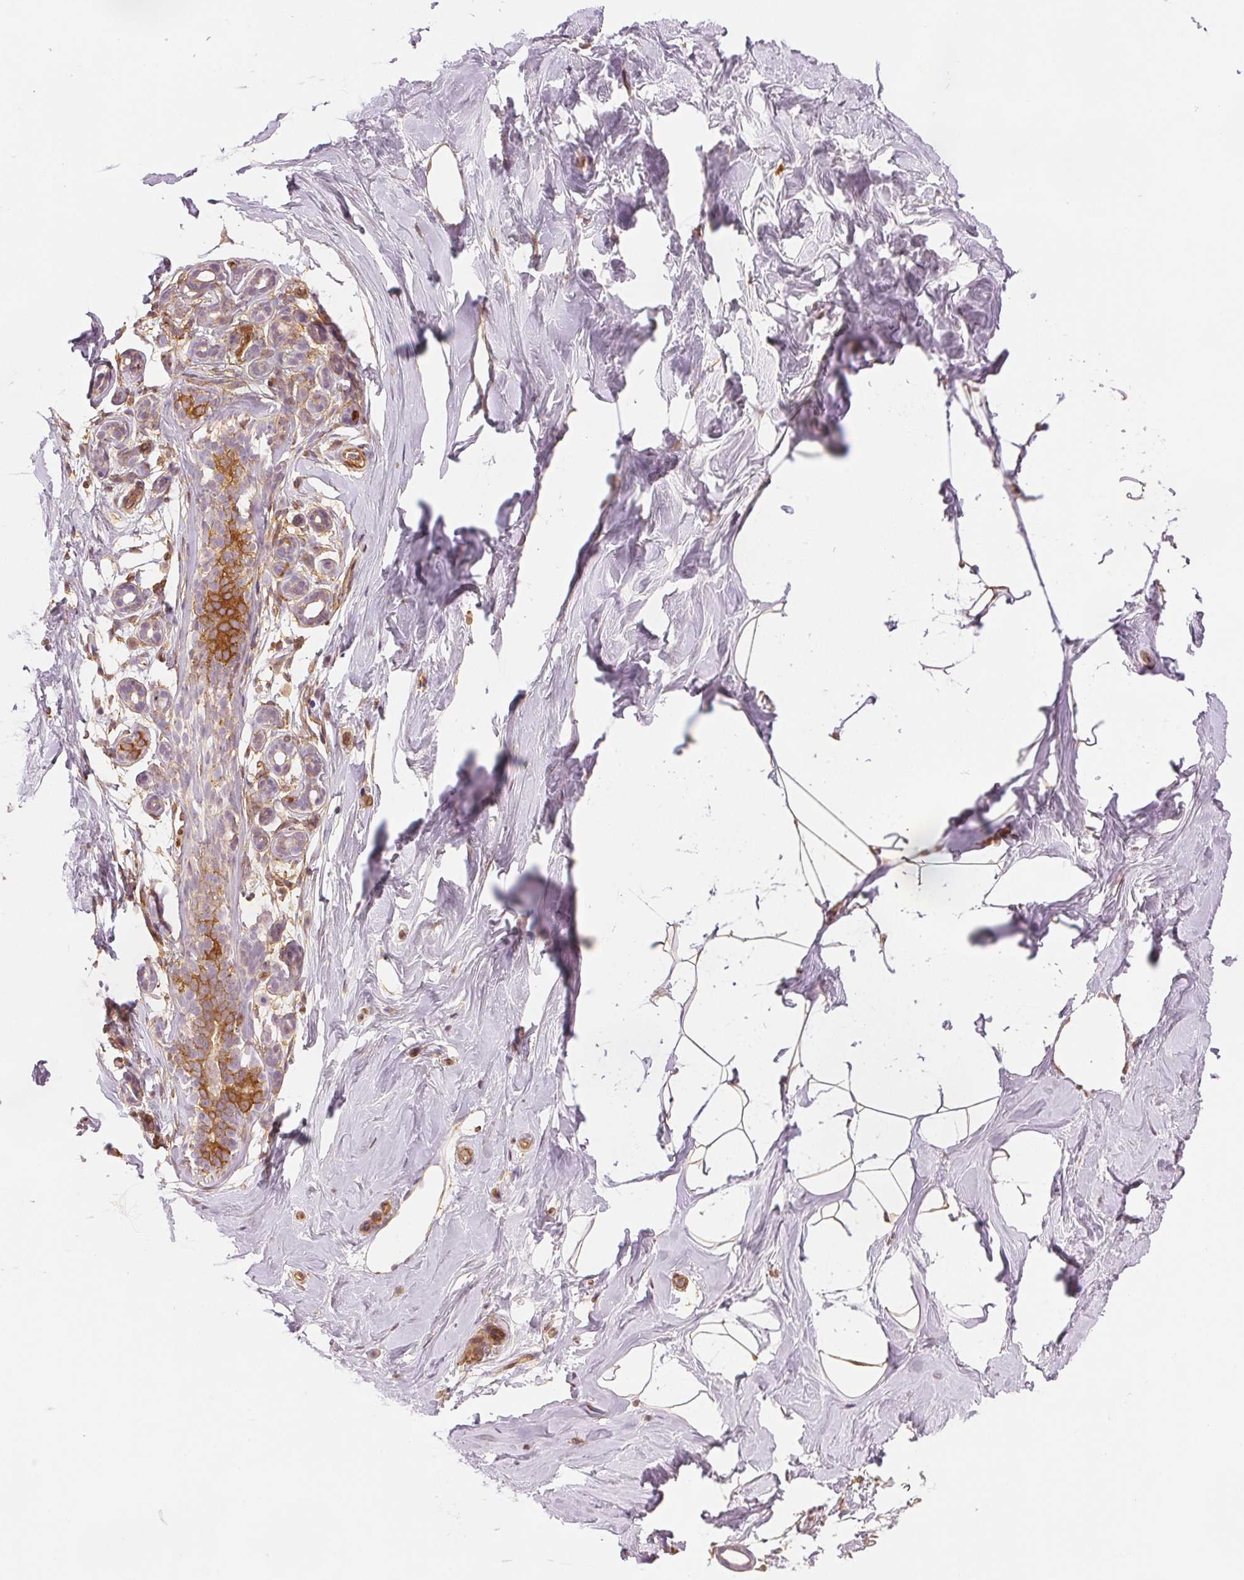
{"staining": {"intensity": "negative", "quantity": "none", "location": "none"}, "tissue": "breast", "cell_type": "Adipocytes", "image_type": "normal", "snomed": [{"axis": "morphology", "description": "Normal tissue, NOS"}, {"axis": "topography", "description": "Breast"}], "caption": "The histopathology image shows no staining of adipocytes in normal breast.", "gene": "DIAPH2", "patient": {"sex": "female", "age": 32}}